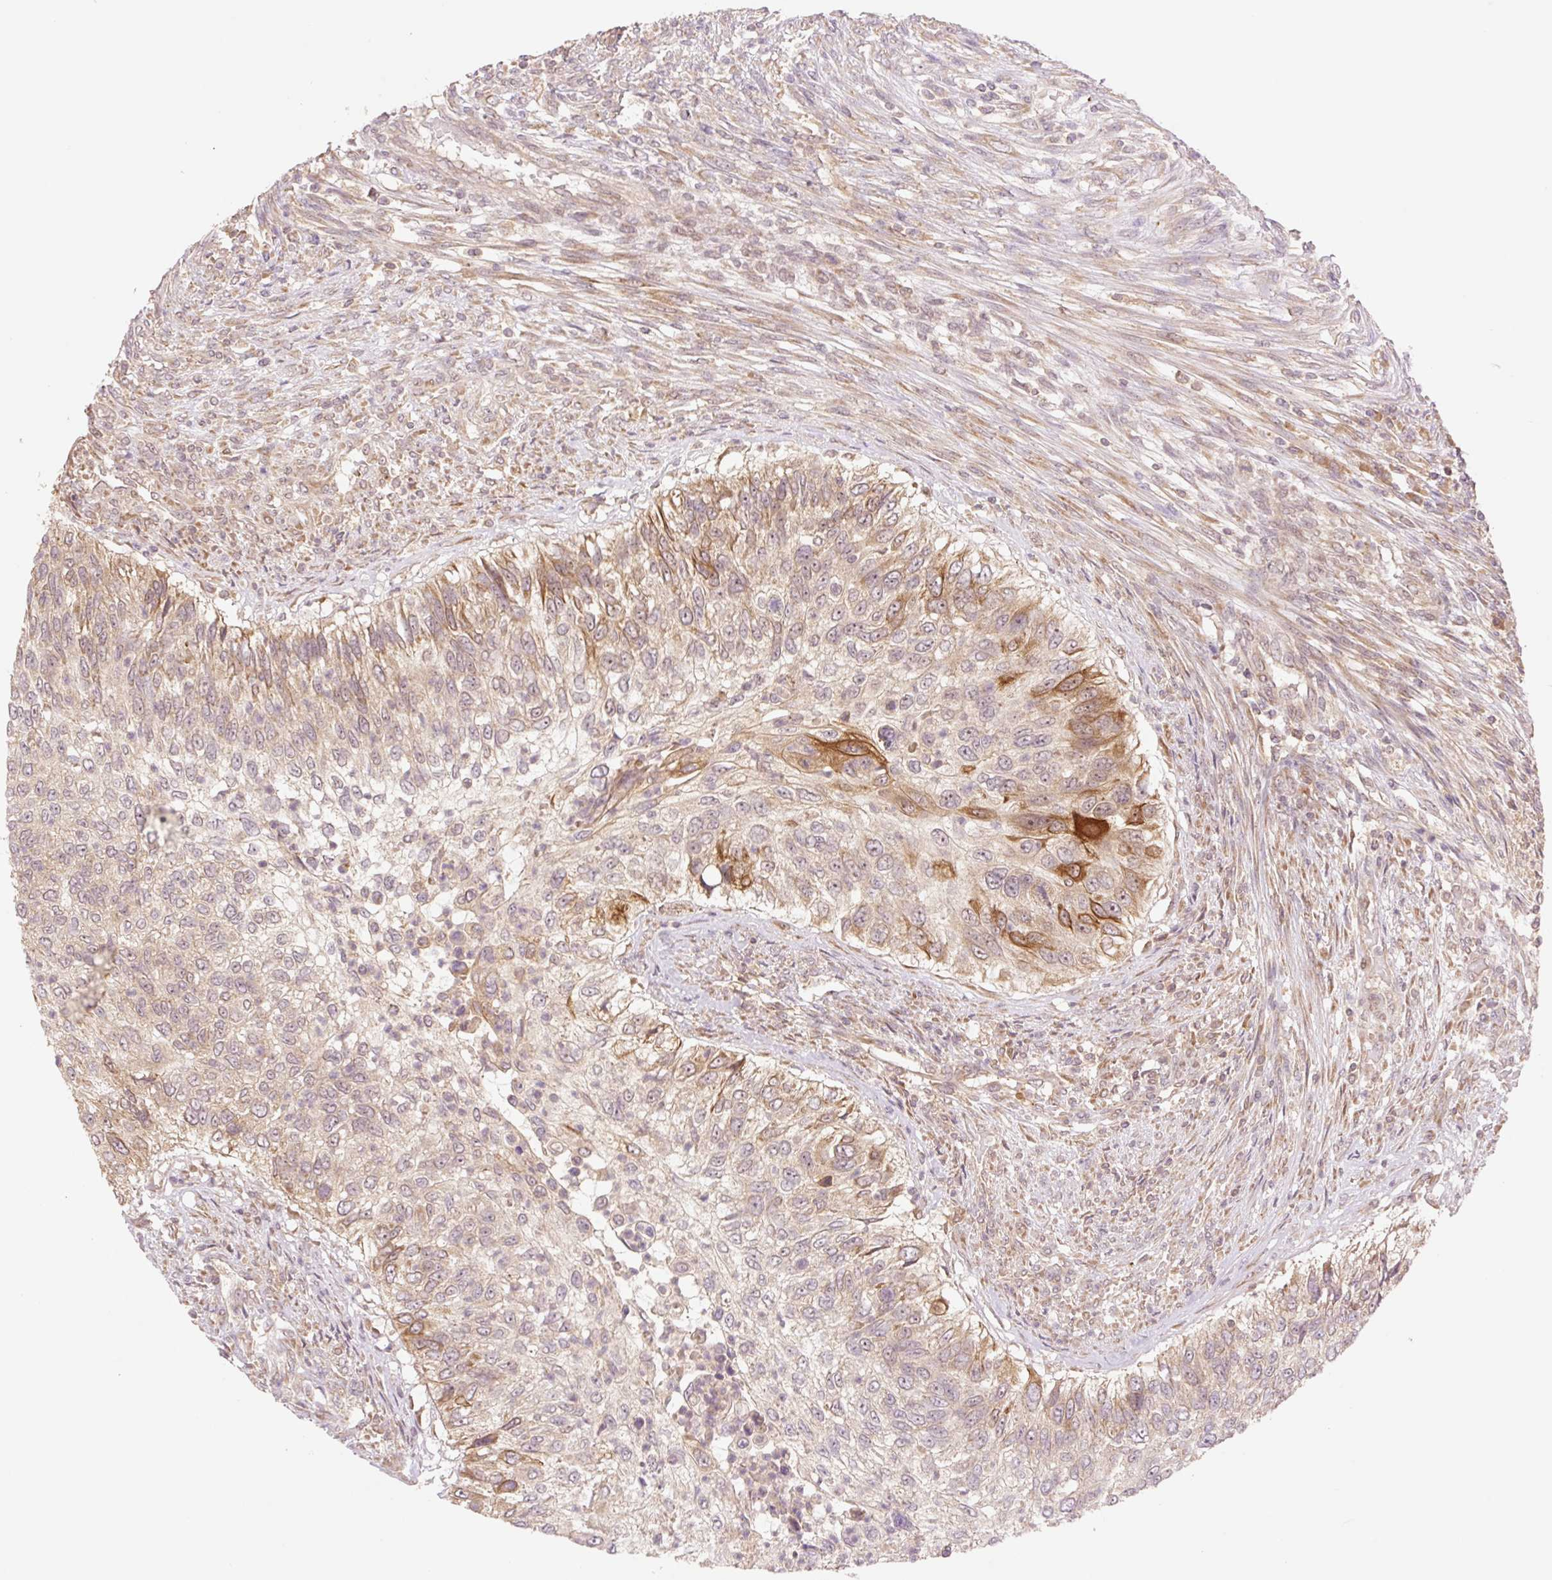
{"staining": {"intensity": "moderate", "quantity": "<25%", "location": "cytoplasmic/membranous"}, "tissue": "urothelial cancer", "cell_type": "Tumor cells", "image_type": "cancer", "snomed": [{"axis": "morphology", "description": "Urothelial carcinoma, High grade"}, {"axis": "topography", "description": "Urinary bladder"}], "caption": "A brown stain shows moderate cytoplasmic/membranous expression of a protein in human high-grade urothelial carcinoma tumor cells.", "gene": "YJU2B", "patient": {"sex": "female", "age": 60}}